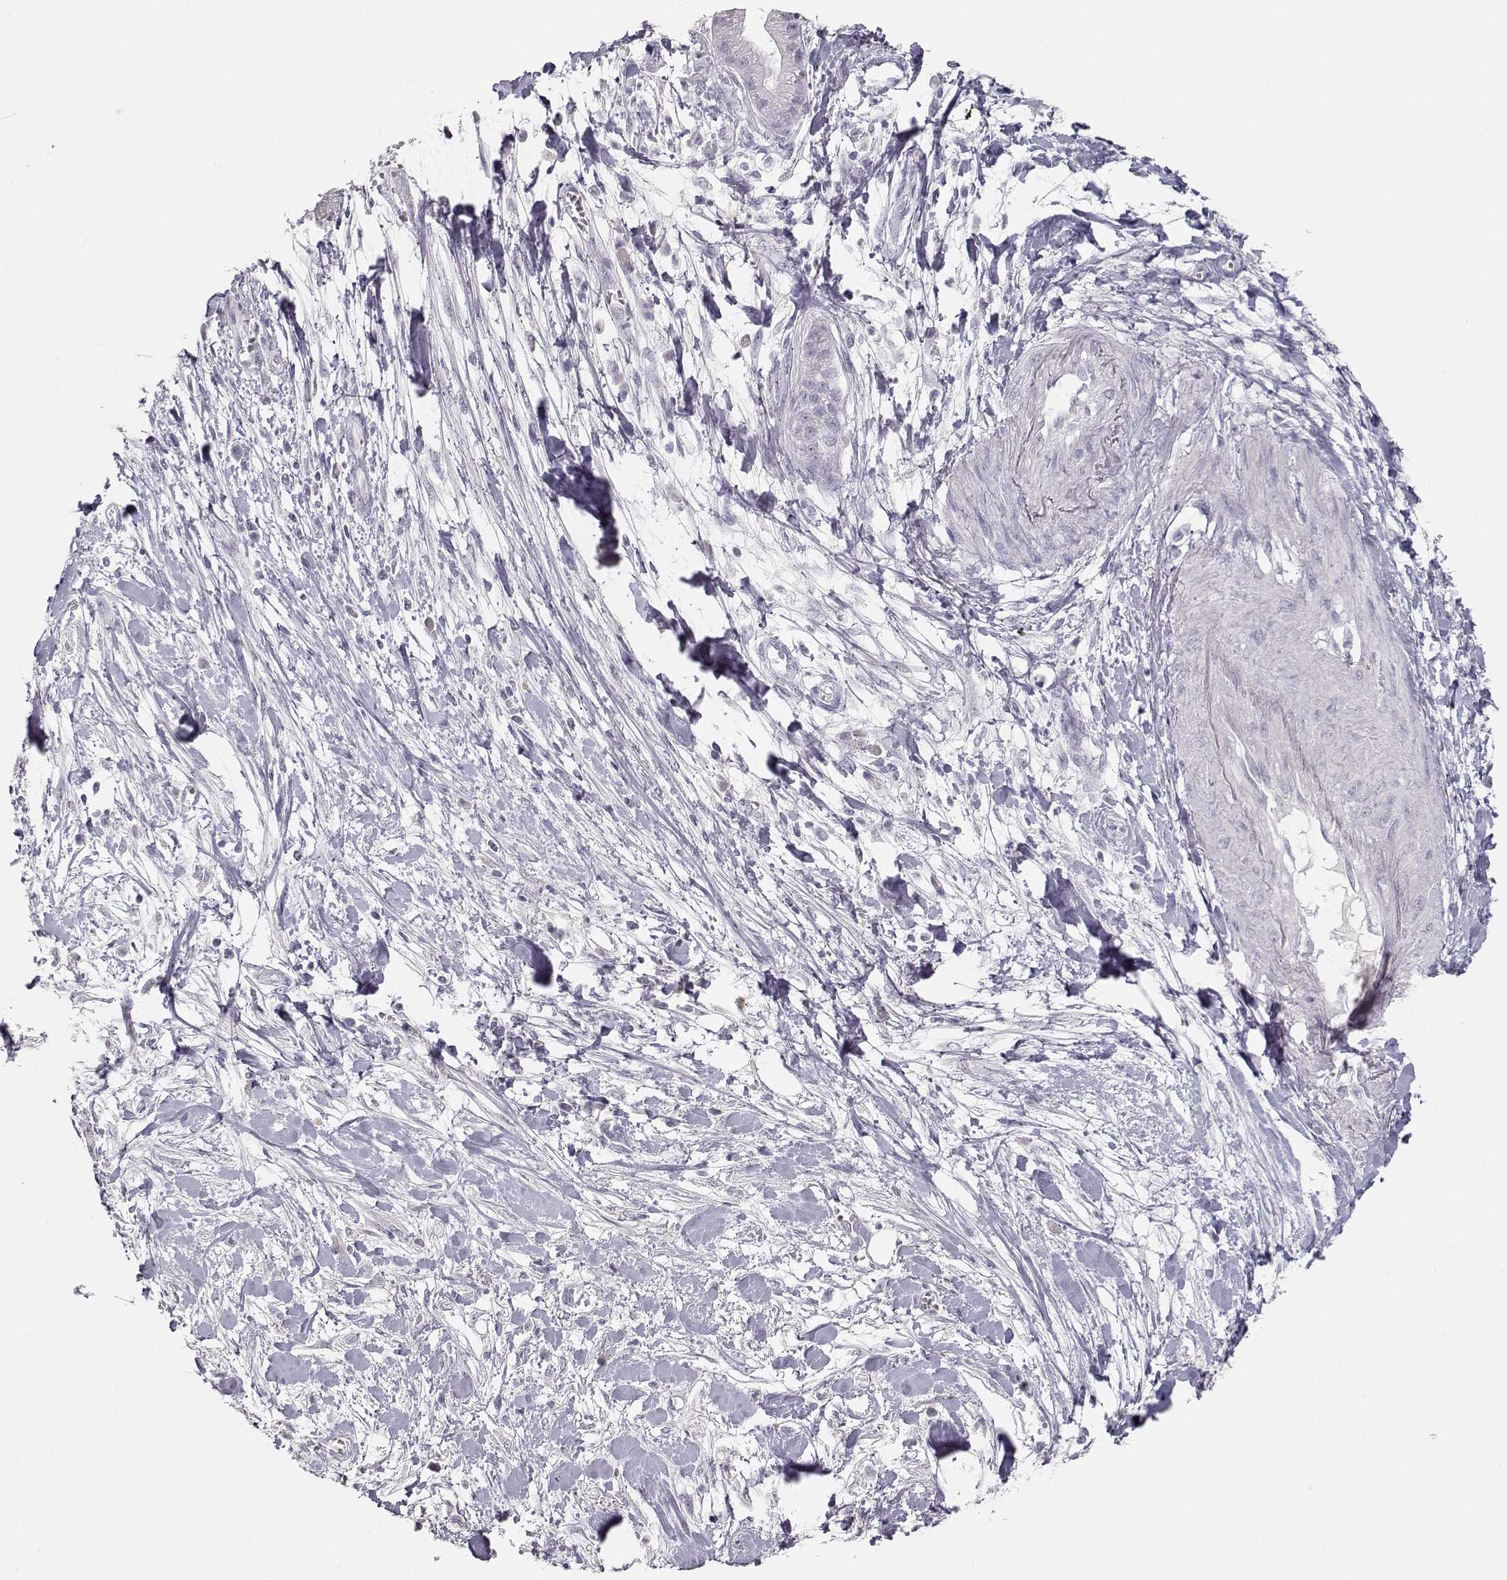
{"staining": {"intensity": "negative", "quantity": "none", "location": "none"}, "tissue": "pancreatic cancer", "cell_type": "Tumor cells", "image_type": "cancer", "snomed": [{"axis": "morphology", "description": "Normal tissue, NOS"}, {"axis": "morphology", "description": "Adenocarcinoma, NOS"}, {"axis": "topography", "description": "Lymph node"}, {"axis": "topography", "description": "Pancreas"}], "caption": "This is a image of immunohistochemistry (IHC) staining of pancreatic cancer (adenocarcinoma), which shows no expression in tumor cells.", "gene": "TKTL1", "patient": {"sex": "female", "age": 58}}